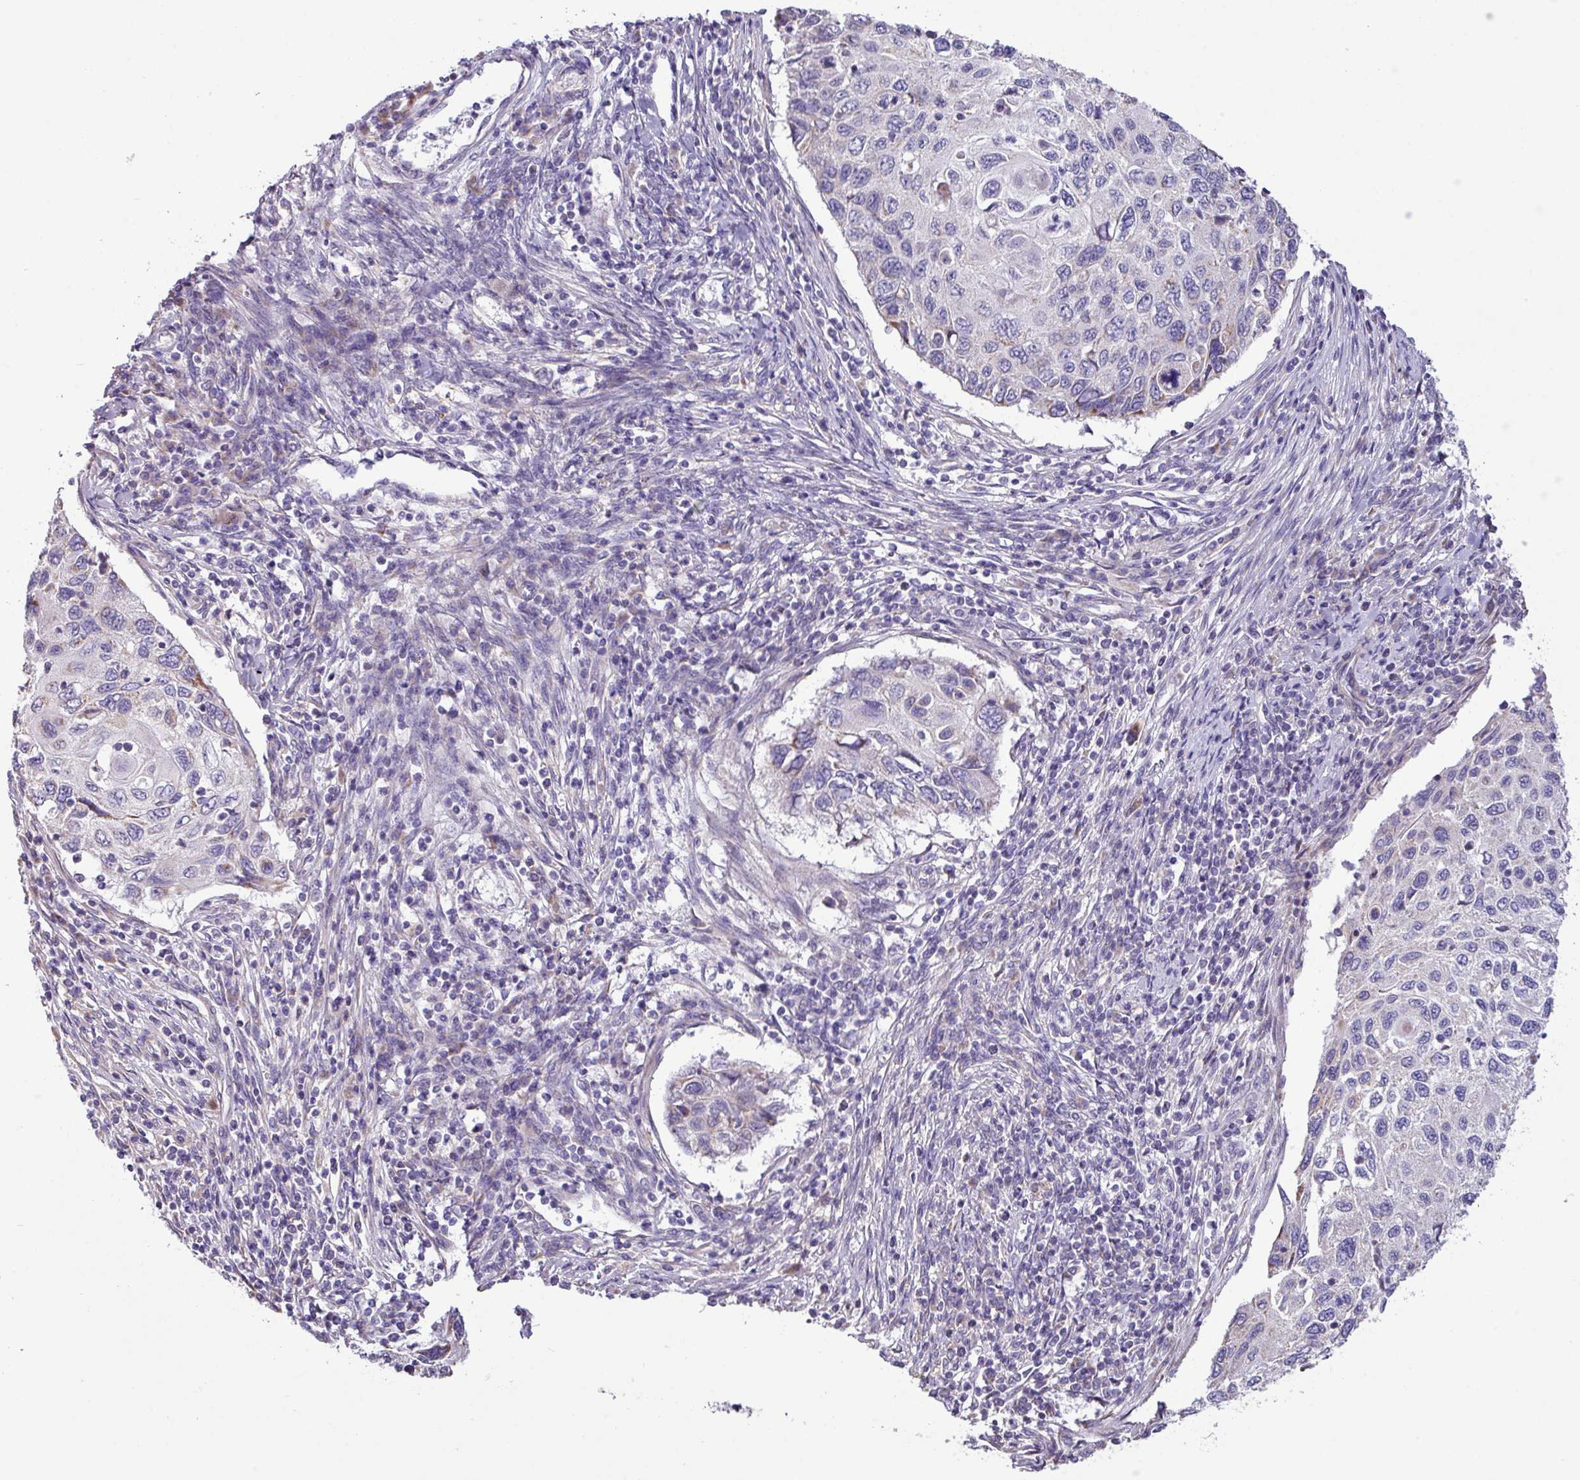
{"staining": {"intensity": "weak", "quantity": "<25%", "location": "cytoplasmic/membranous"}, "tissue": "cervical cancer", "cell_type": "Tumor cells", "image_type": "cancer", "snomed": [{"axis": "morphology", "description": "Squamous cell carcinoma, NOS"}, {"axis": "topography", "description": "Cervix"}], "caption": "IHC histopathology image of neoplastic tissue: human cervical cancer stained with DAB (3,3'-diaminobenzidine) shows no significant protein positivity in tumor cells.", "gene": "IRGC", "patient": {"sex": "female", "age": 70}}